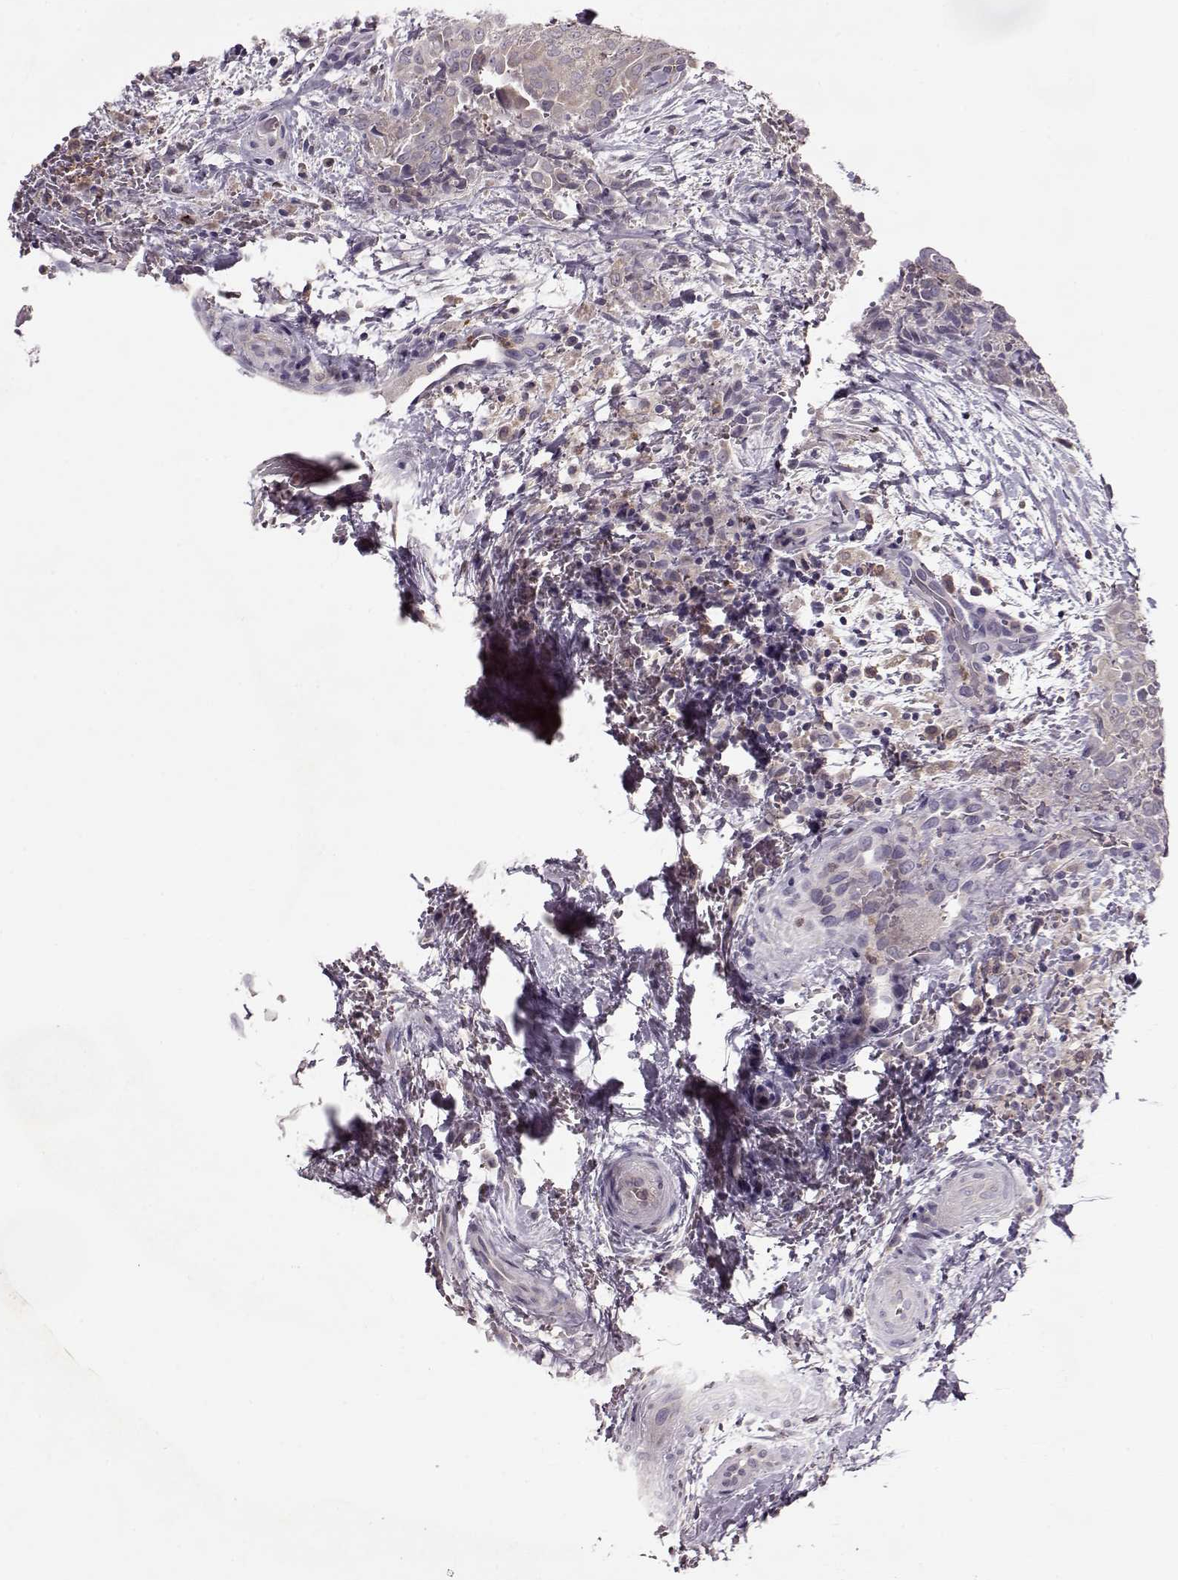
{"staining": {"intensity": "weak", "quantity": ">75%", "location": "cytoplasmic/membranous"}, "tissue": "thyroid cancer", "cell_type": "Tumor cells", "image_type": "cancer", "snomed": [{"axis": "morphology", "description": "Papillary adenocarcinoma, NOS"}, {"axis": "topography", "description": "Thyroid gland"}], "caption": "Approximately >75% of tumor cells in human papillary adenocarcinoma (thyroid) exhibit weak cytoplasmic/membranous protein expression as visualized by brown immunohistochemical staining.", "gene": "ACOT11", "patient": {"sex": "male", "age": 61}}